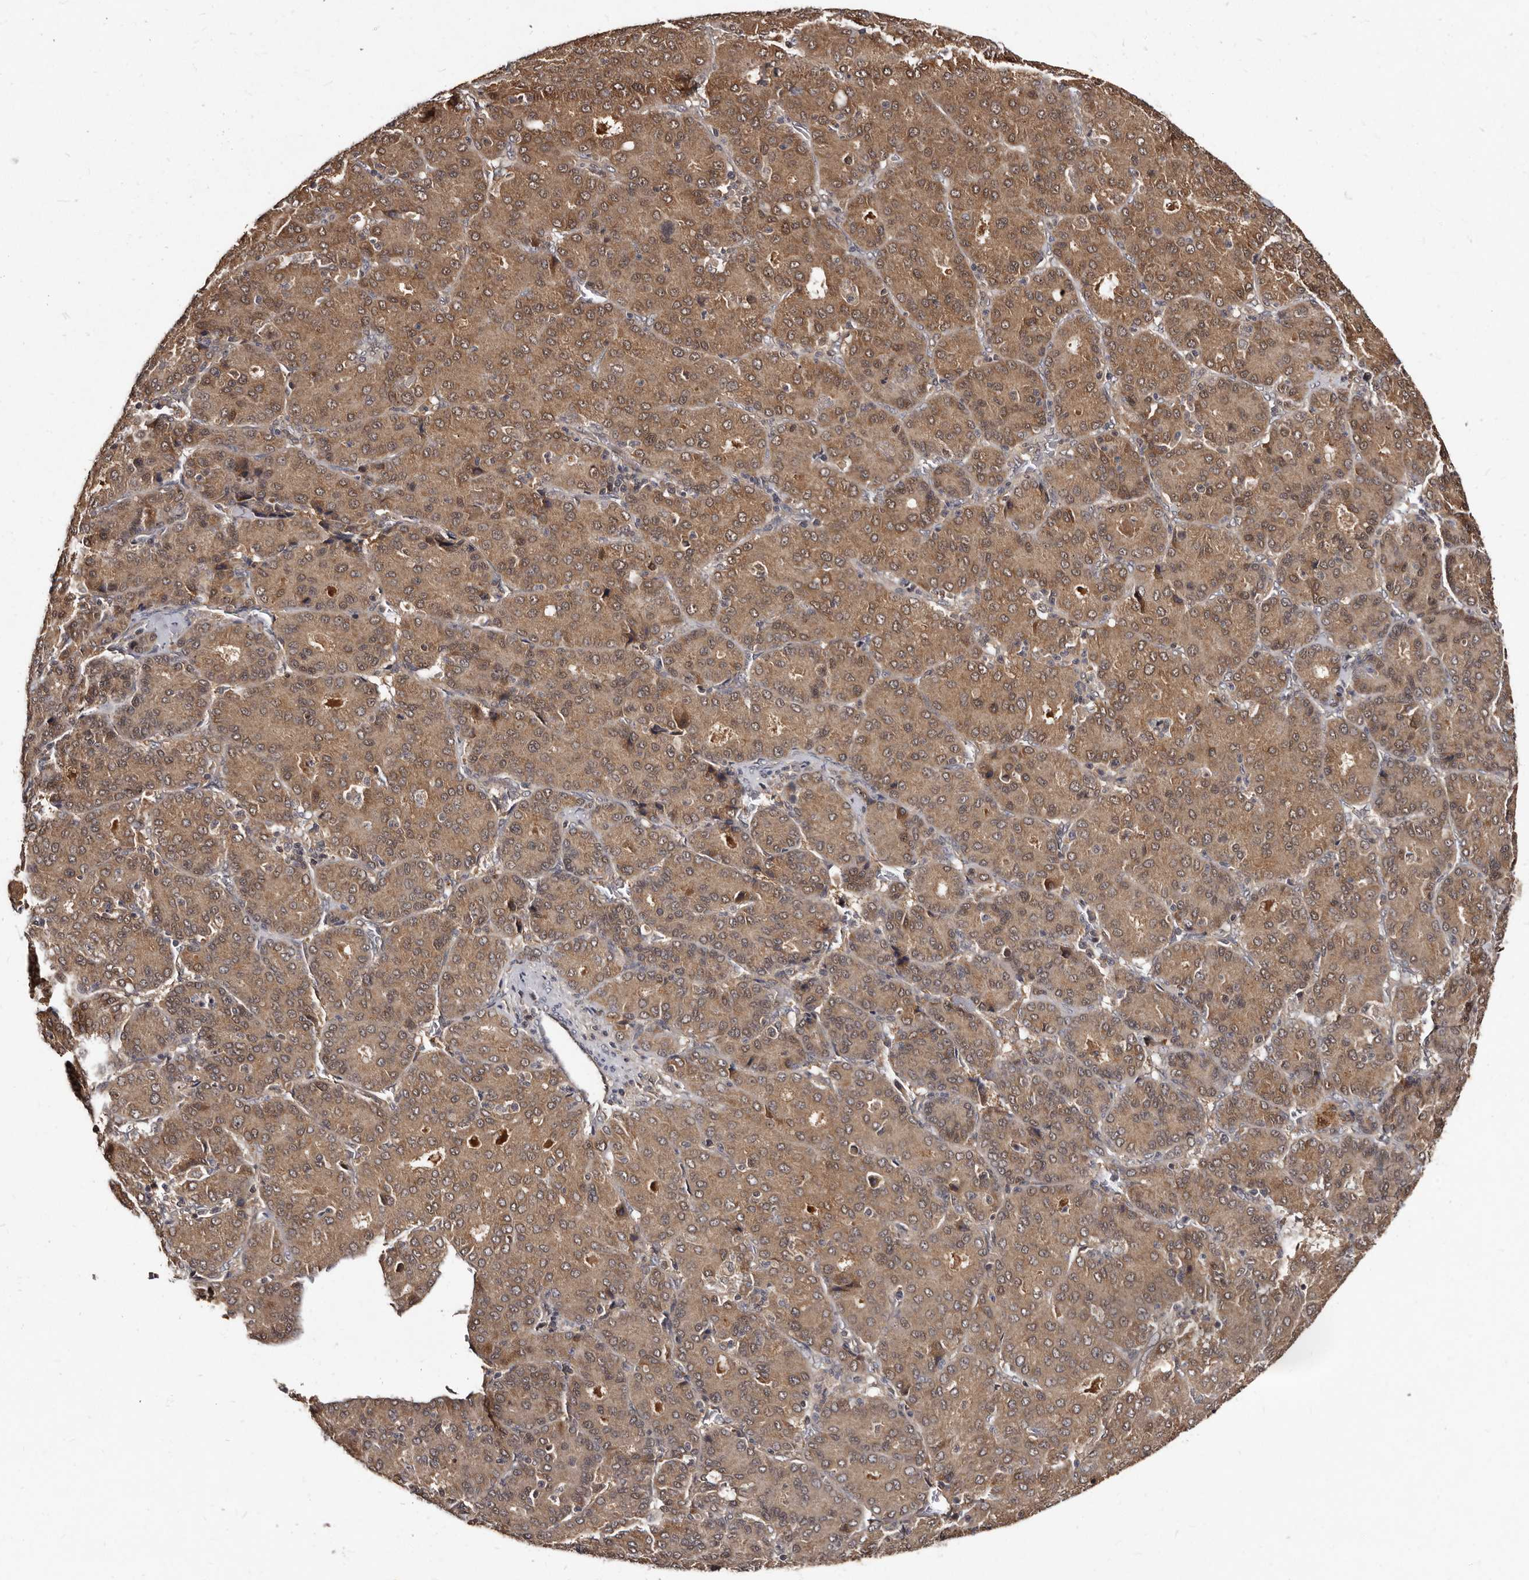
{"staining": {"intensity": "moderate", "quantity": ">75%", "location": "cytoplasmic/membranous"}, "tissue": "liver cancer", "cell_type": "Tumor cells", "image_type": "cancer", "snomed": [{"axis": "morphology", "description": "Carcinoma, Hepatocellular, NOS"}, {"axis": "topography", "description": "Liver"}], "caption": "Liver cancer (hepatocellular carcinoma) stained for a protein exhibits moderate cytoplasmic/membranous positivity in tumor cells. The staining is performed using DAB brown chromogen to label protein expression. The nuclei are counter-stained blue using hematoxylin.", "gene": "PMVK", "patient": {"sex": "male", "age": 65}}